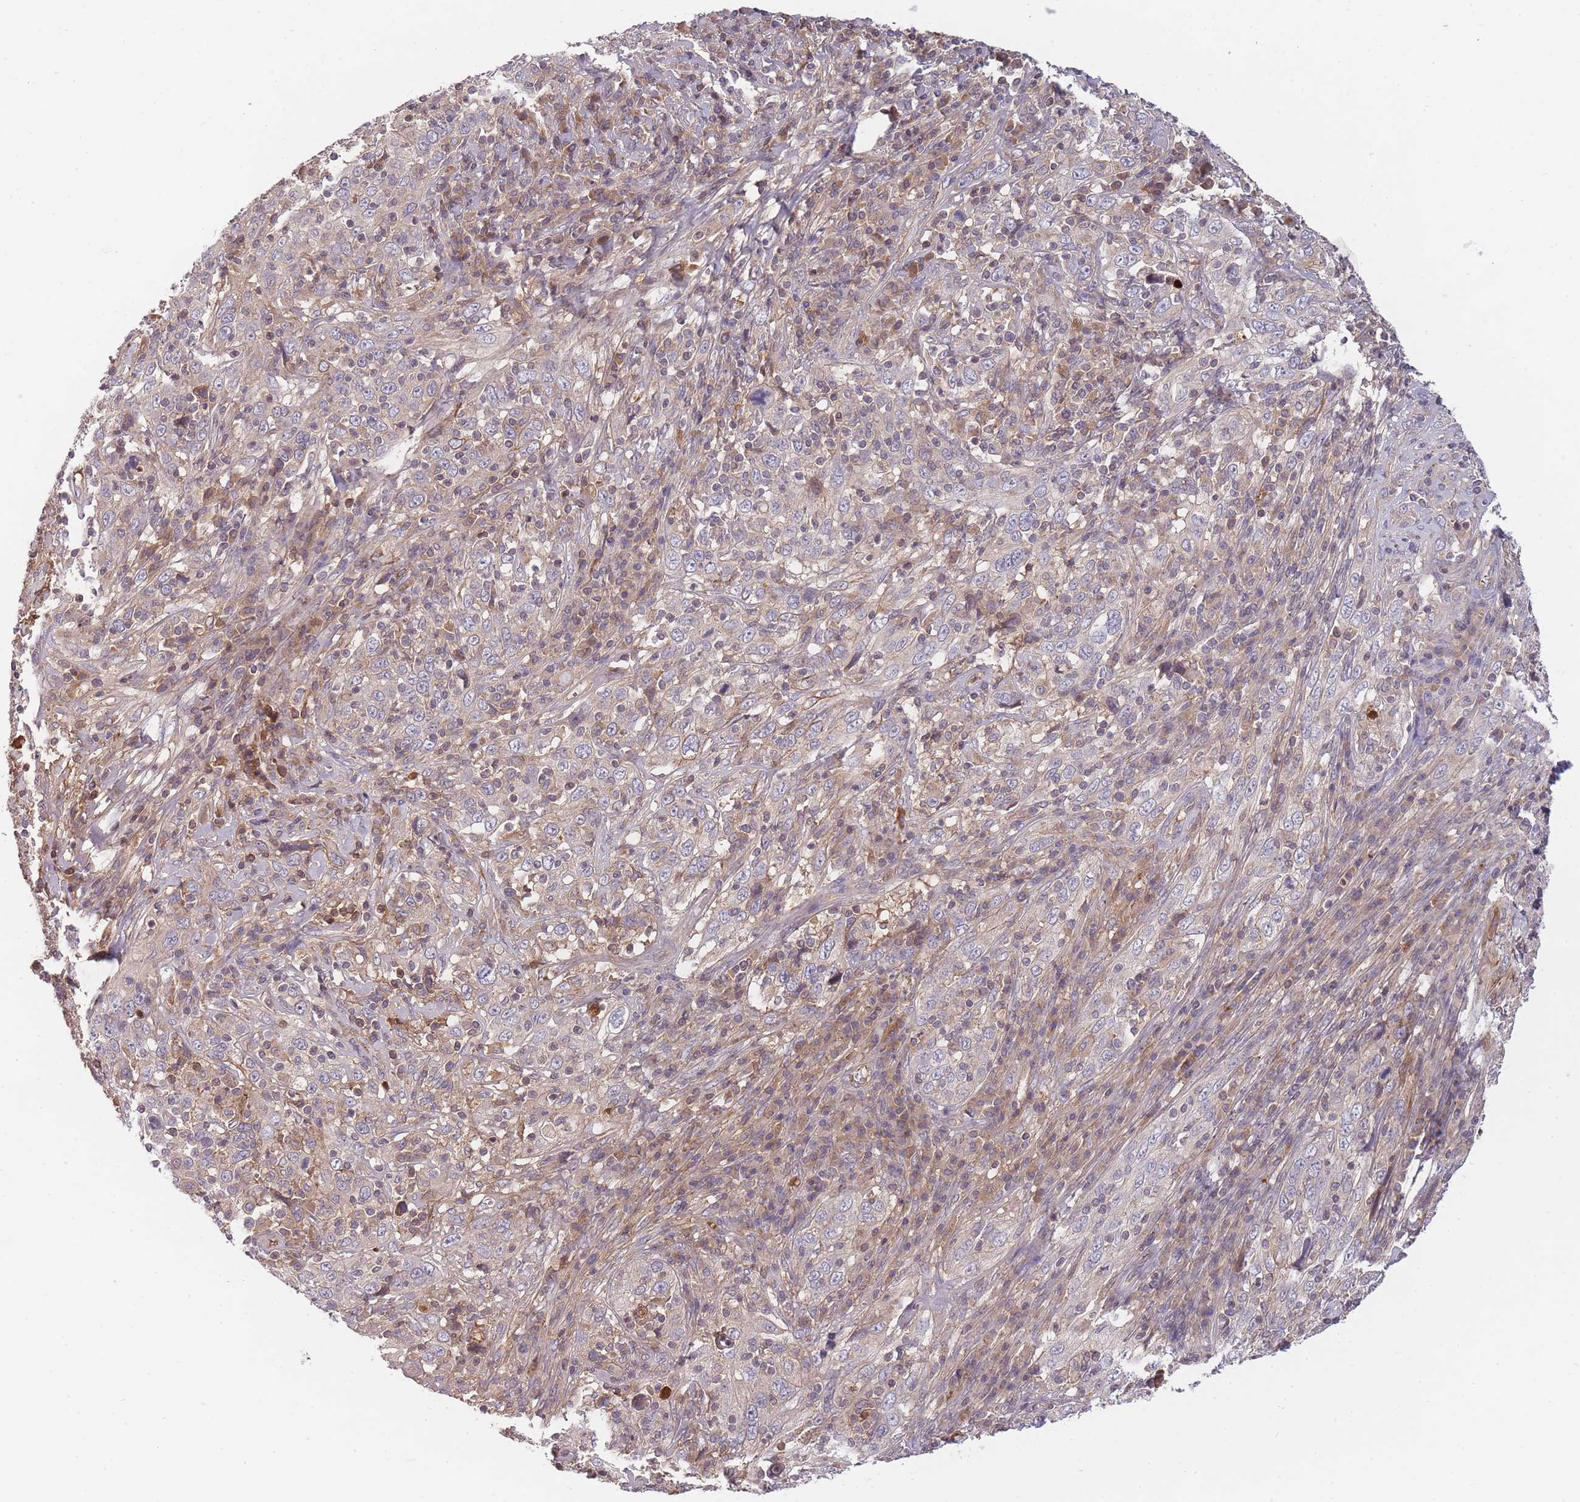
{"staining": {"intensity": "weak", "quantity": "<25%", "location": "cytoplasmic/membranous"}, "tissue": "cervical cancer", "cell_type": "Tumor cells", "image_type": "cancer", "snomed": [{"axis": "morphology", "description": "Squamous cell carcinoma, NOS"}, {"axis": "topography", "description": "Cervix"}], "caption": "This histopathology image is of cervical cancer (squamous cell carcinoma) stained with IHC to label a protein in brown with the nuclei are counter-stained blue. There is no expression in tumor cells.", "gene": "RALGDS", "patient": {"sex": "female", "age": 46}}